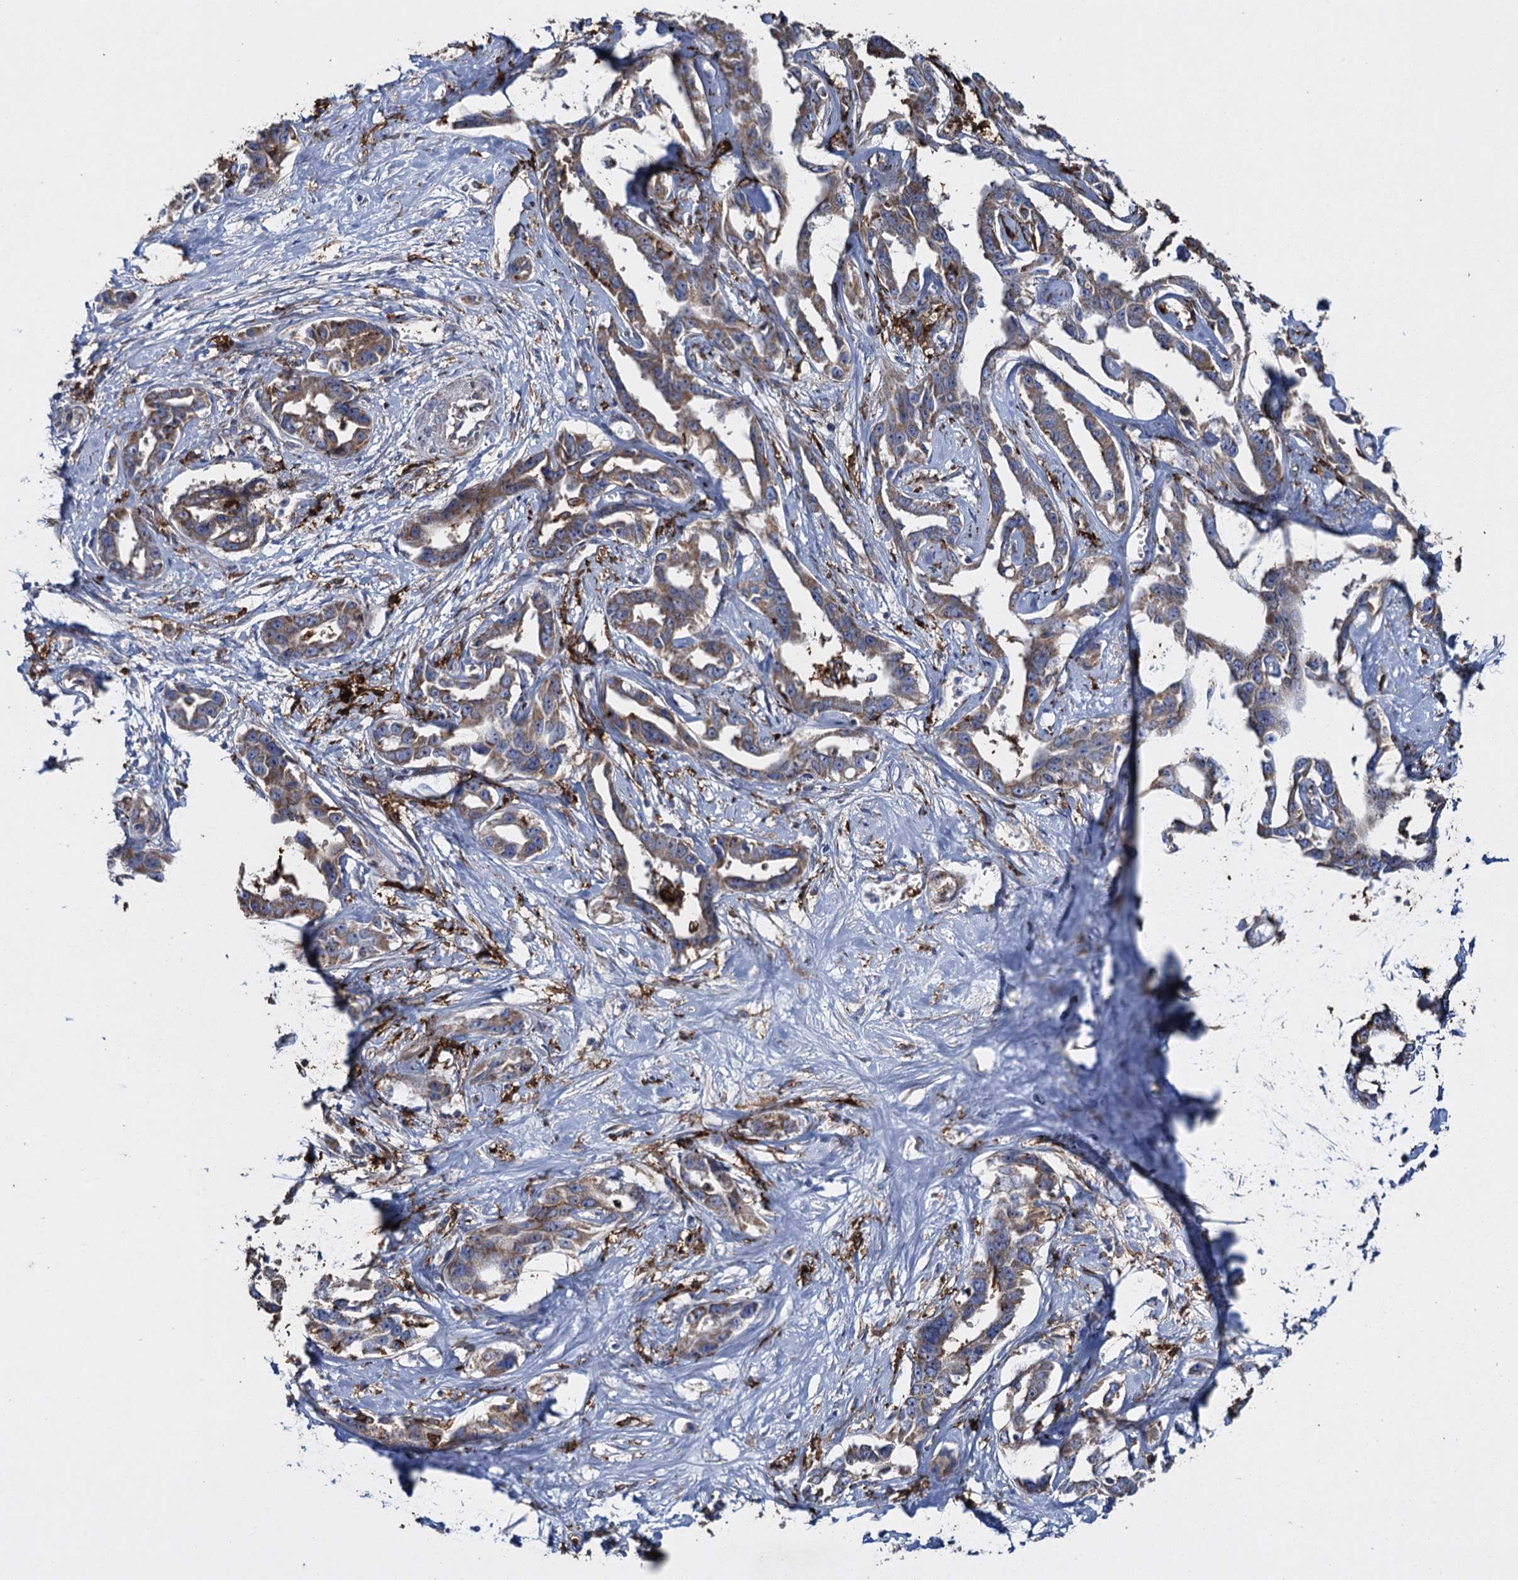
{"staining": {"intensity": "moderate", "quantity": ">75%", "location": "cytoplasmic/membranous"}, "tissue": "liver cancer", "cell_type": "Tumor cells", "image_type": "cancer", "snomed": [{"axis": "morphology", "description": "Cholangiocarcinoma"}, {"axis": "topography", "description": "Liver"}], "caption": "A histopathology image of liver cancer (cholangiocarcinoma) stained for a protein demonstrates moderate cytoplasmic/membranous brown staining in tumor cells.", "gene": "TXNDC11", "patient": {"sex": "male", "age": 59}}